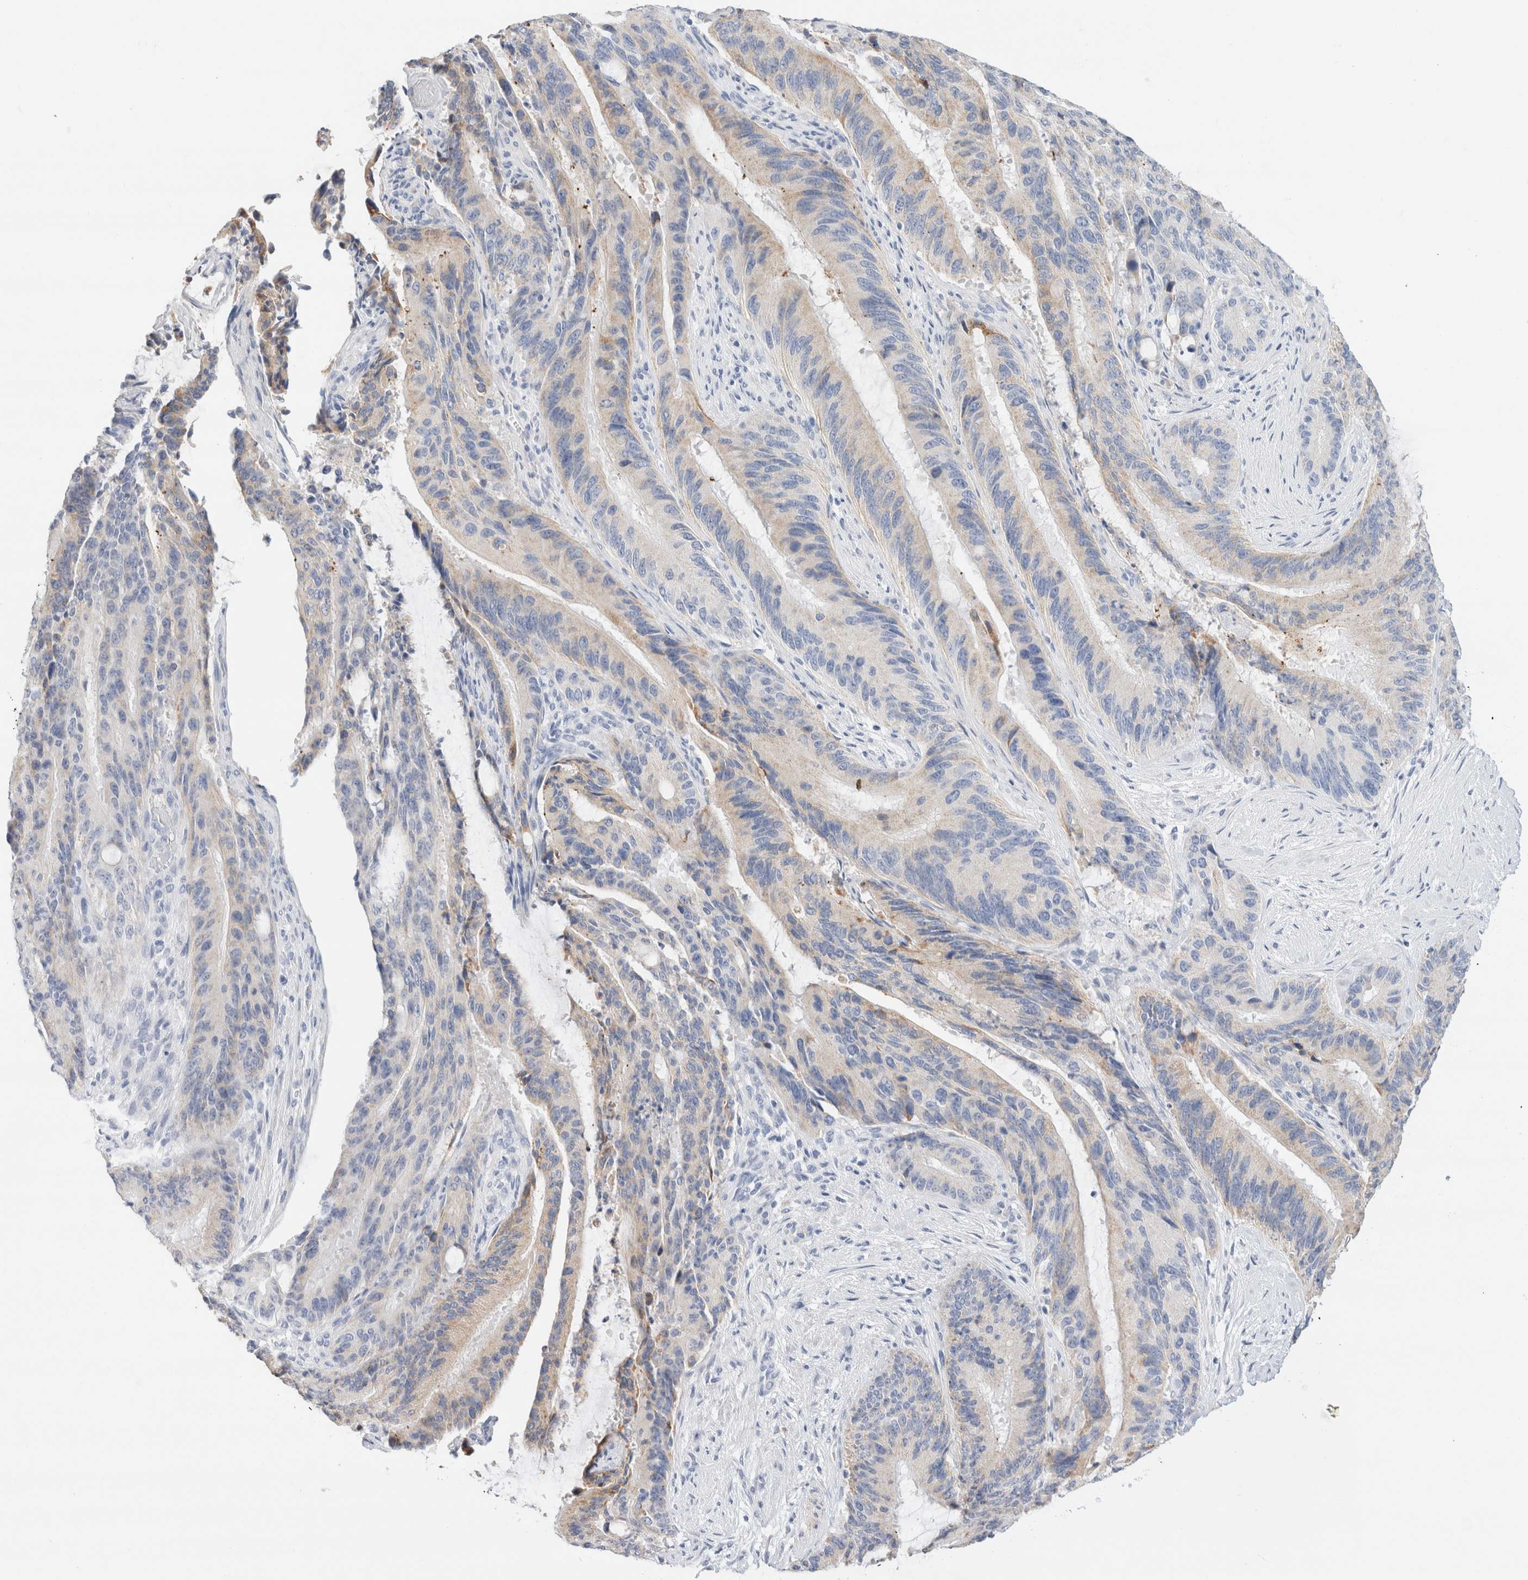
{"staining": {"intensity": "negative", "quantity": "none", "location": "none"}, "tissue": "liver cancer", "cell_type": "Tumor cells", "image_type": "cancer", "snomed": [{"axis": "morphology", "description": "Normal tissue, NOS"}, {"axis": "morphology", "description": "Cholangiocarcinoma"}, {"axis": "topography", "description": "Liver"}, {"axis": "topography", "description": "Peripheral nerve tissue"}], "caption": "IHC of cholangiocarcinoma (liver) displays no positivity in tumor cells. (Stains: DAB IHC with hematoxylin counter stain, Microscopy: brightfield microscopy at high magnification).", "gene": "GADD45G", "patient": {"sex": "female", "age": 73}}